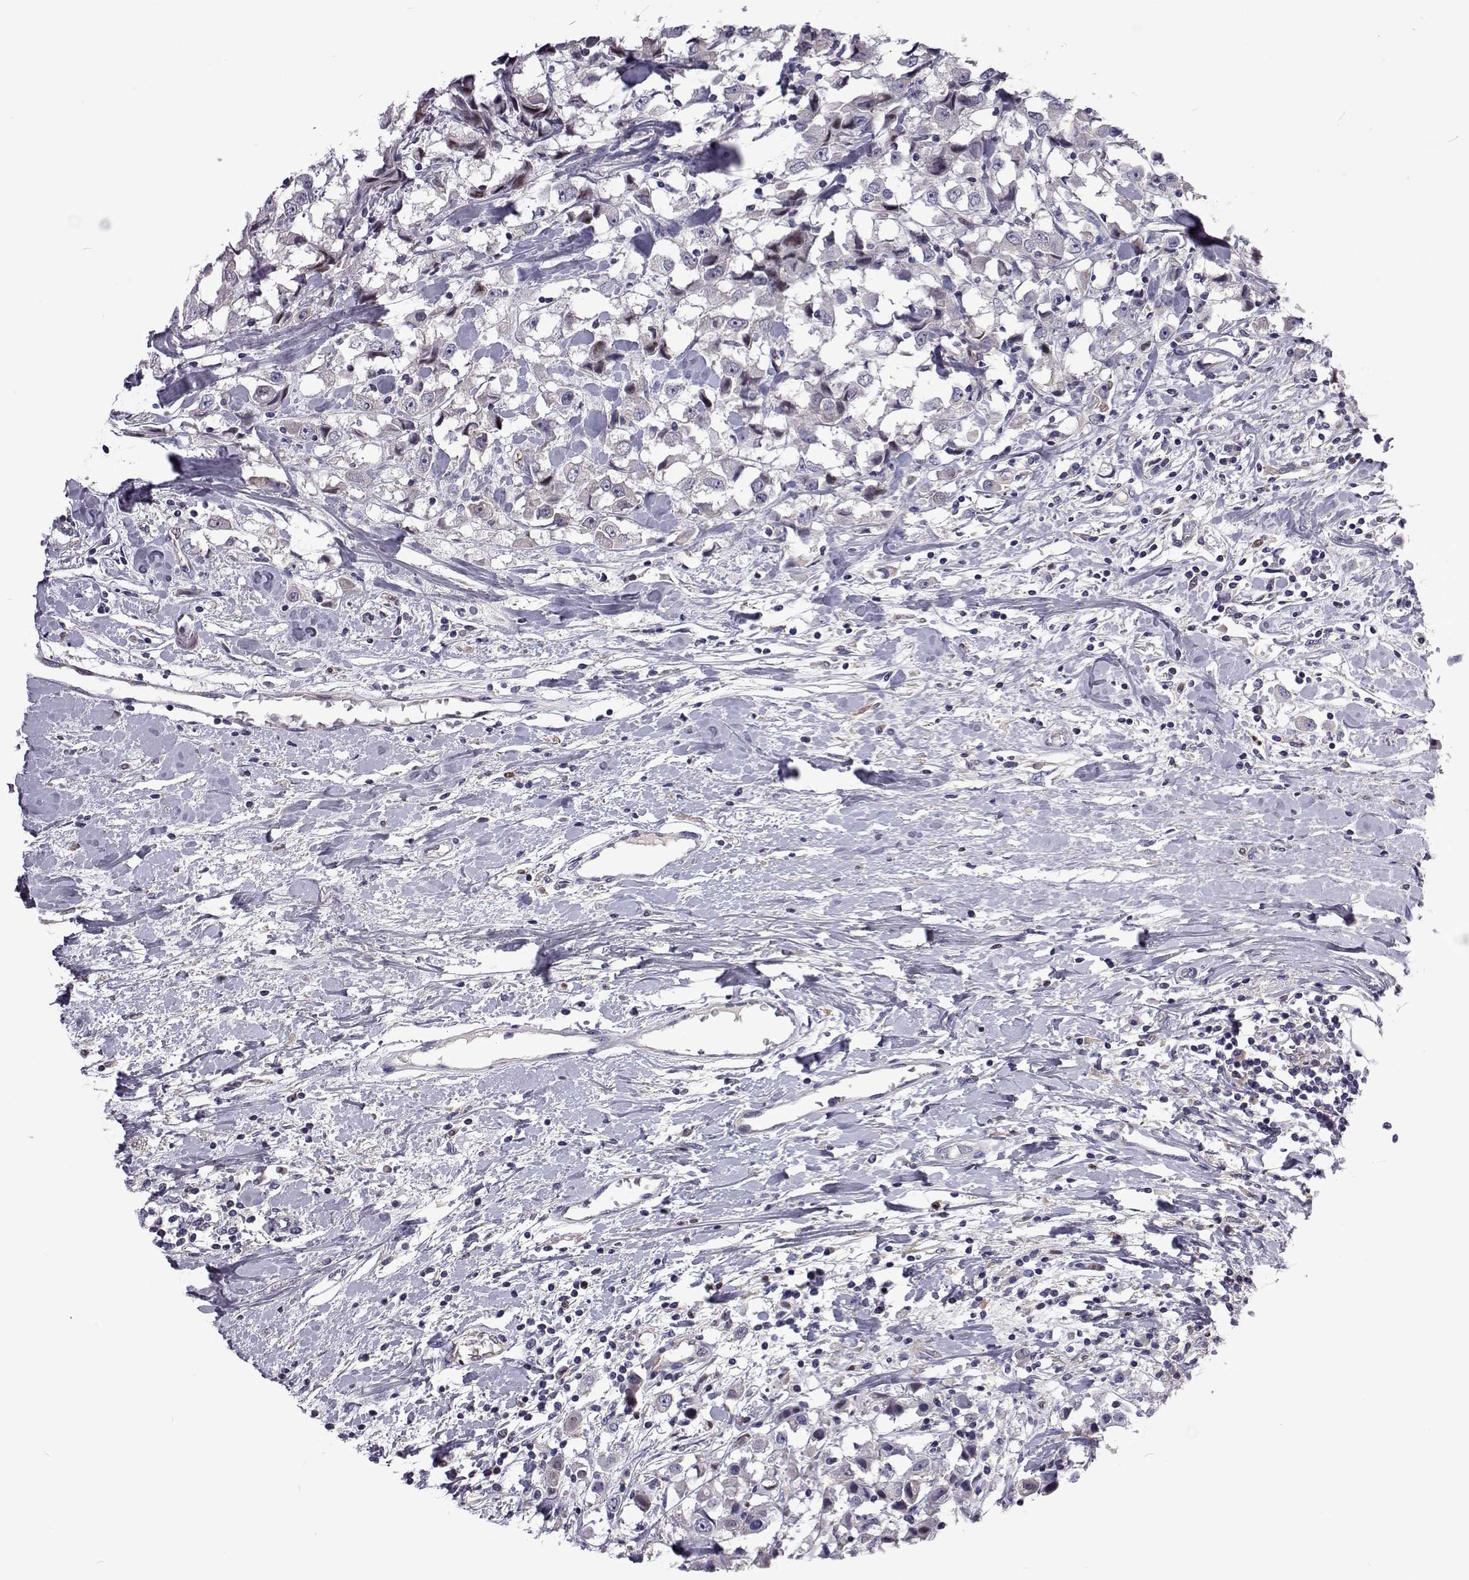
{"staining": {"intensity": "negative", "quantity": "none", "location": "none"}, "tissue": "breast cancer", "cell_type": "Tumor cells", "image_type": "cancer", "snomed": [{"axis": "morphology", "description": "Duct carcinoma"}, {"axis": "topography", "description": "Breast"}], "caption": "IHC micrograph of human intraductal carcinoma (breast) stained for a protein (brown), which reveals no positivity in tumor cells.", "gene": "TCF15", "patient": {"sex": "female", "age": 61}}